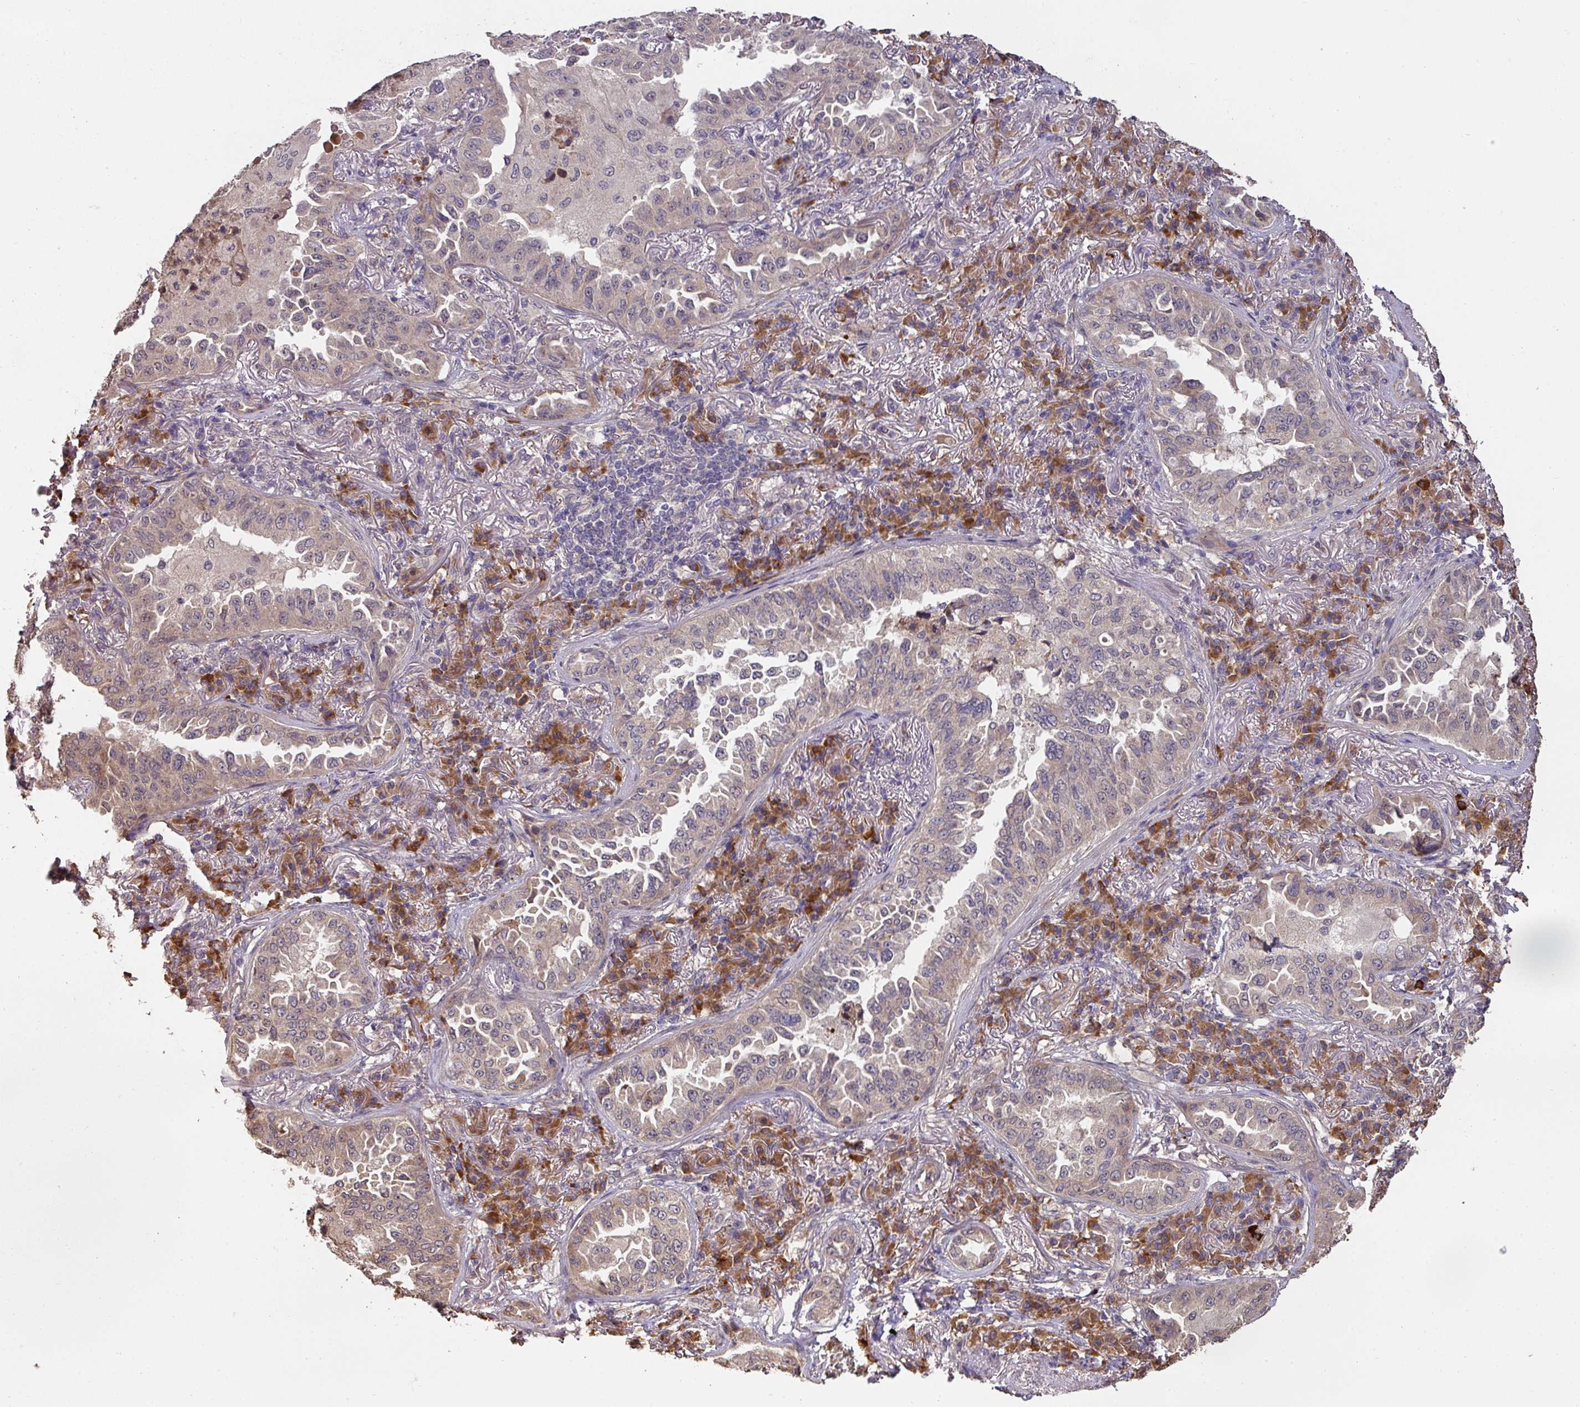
{"staining": {"intensity": "weak", "quantity": "25%-75%", "location": "cytoplasmic/membranous"}, "tissue": "lung cancer", "cell_type": "Tumor cells", "image_type": "cancer", "snomed": [{"axis": "morphology", "description": "Adenocarcinoma, NOS"}, {"axis": "topography", "description": "Lung"}], "caption": "IHC micrograph of lung adenocarcinoma stained for a protein (brown), which shows low levels of weak cytoplasmic/membranous positivity in approximately 25%-75% of tumor cells.", "gene": "ACVR2B", "patient": {"sex": "female", "age": 69}}